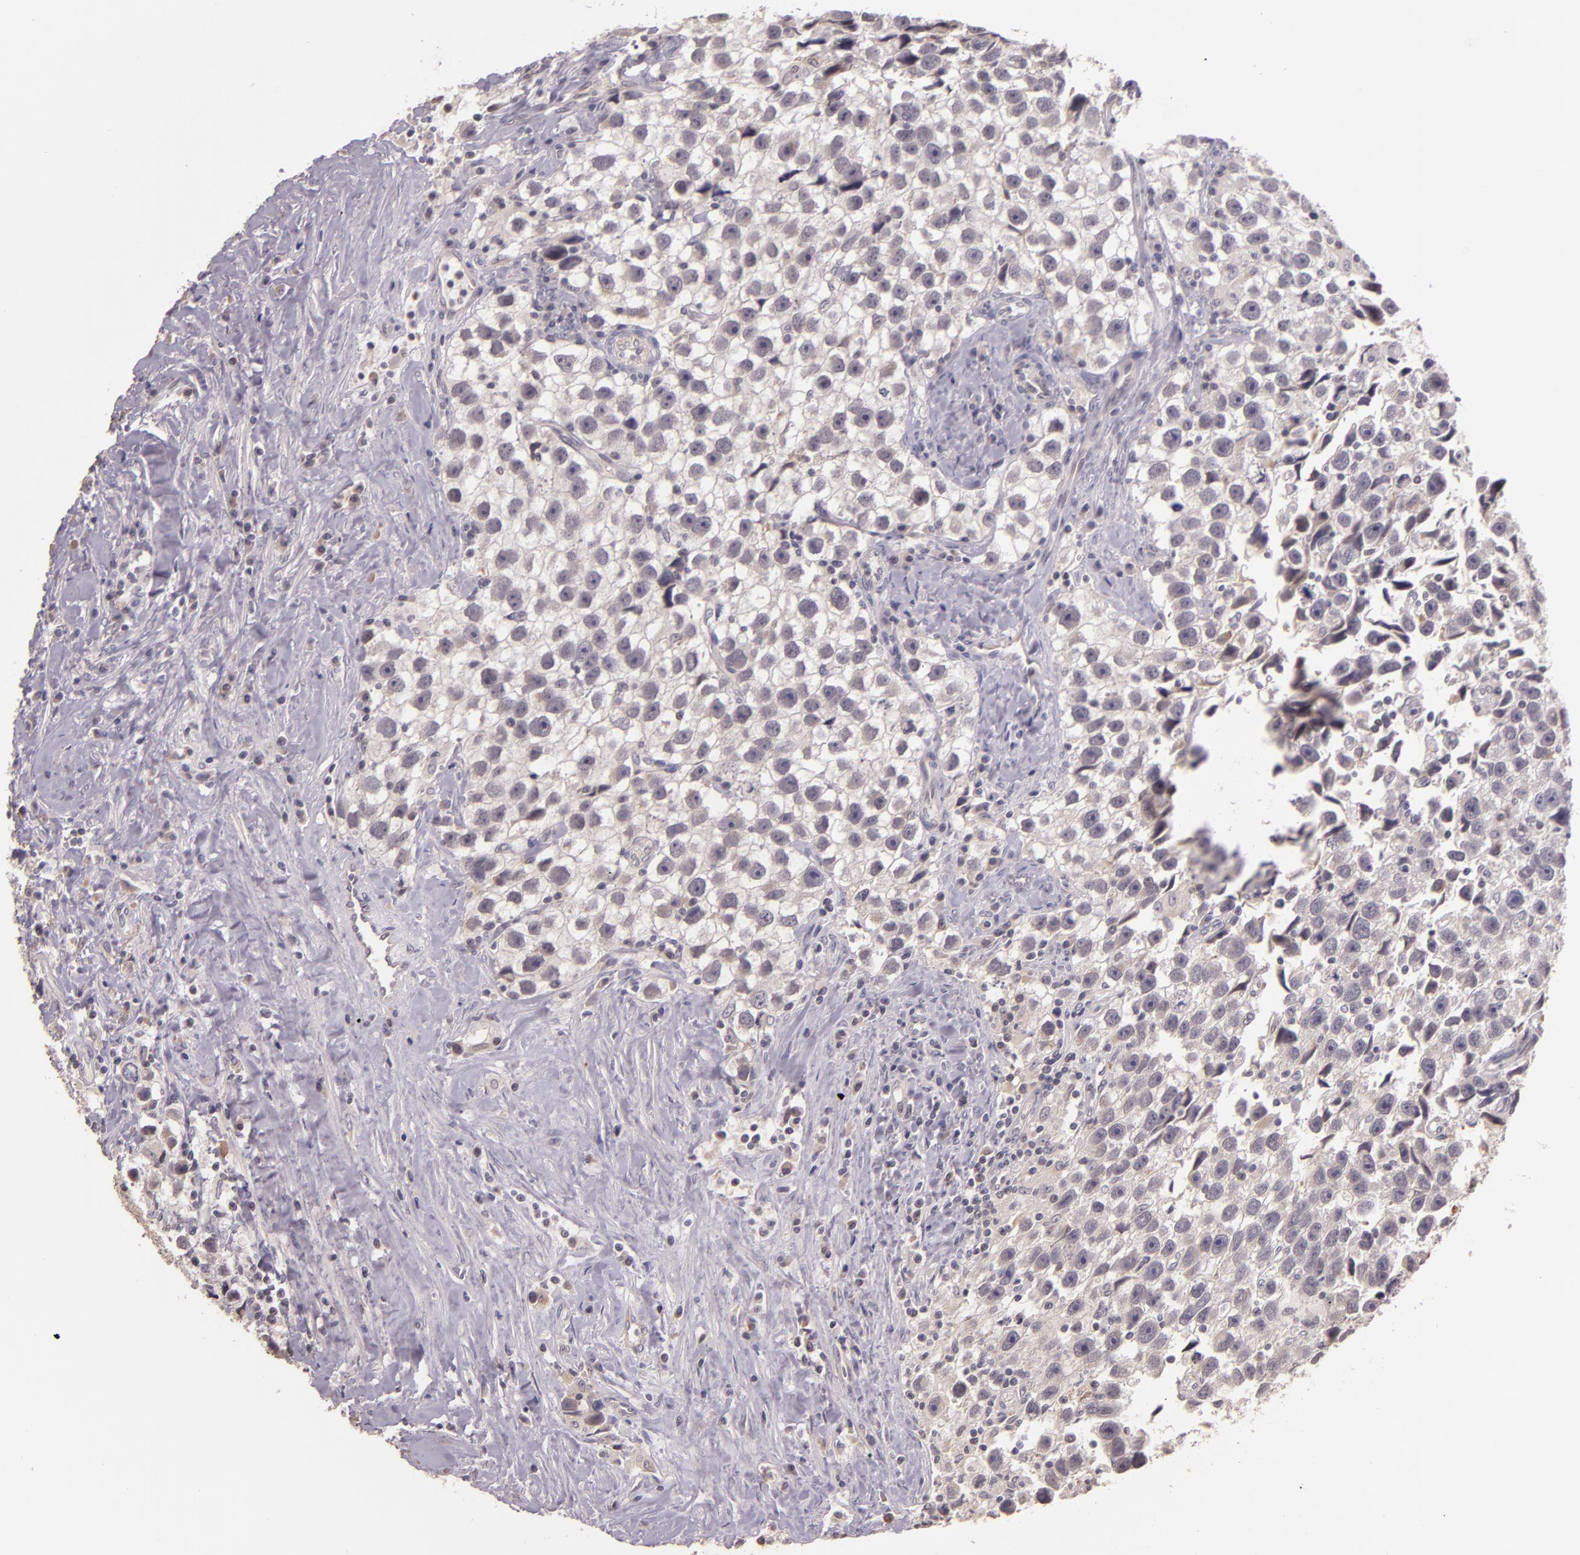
{"staining": {"intensity": "negative", "quantity": "none", "location": "none"}, "tissue": "testis cancer", "cell_type": "Tumor cells", "image_type": "cancer", "snomed": [{"axis": "morphology", "description": "Seminoma, NOS"}, {"axis": "topography", "description": "Testis"}], "caption": "Immunohistochemistry of human seminoma (testis) displays no positivity in tumor cells.", "gene": "ARMH4", "patient": {"sex": "male", "age": 43}}